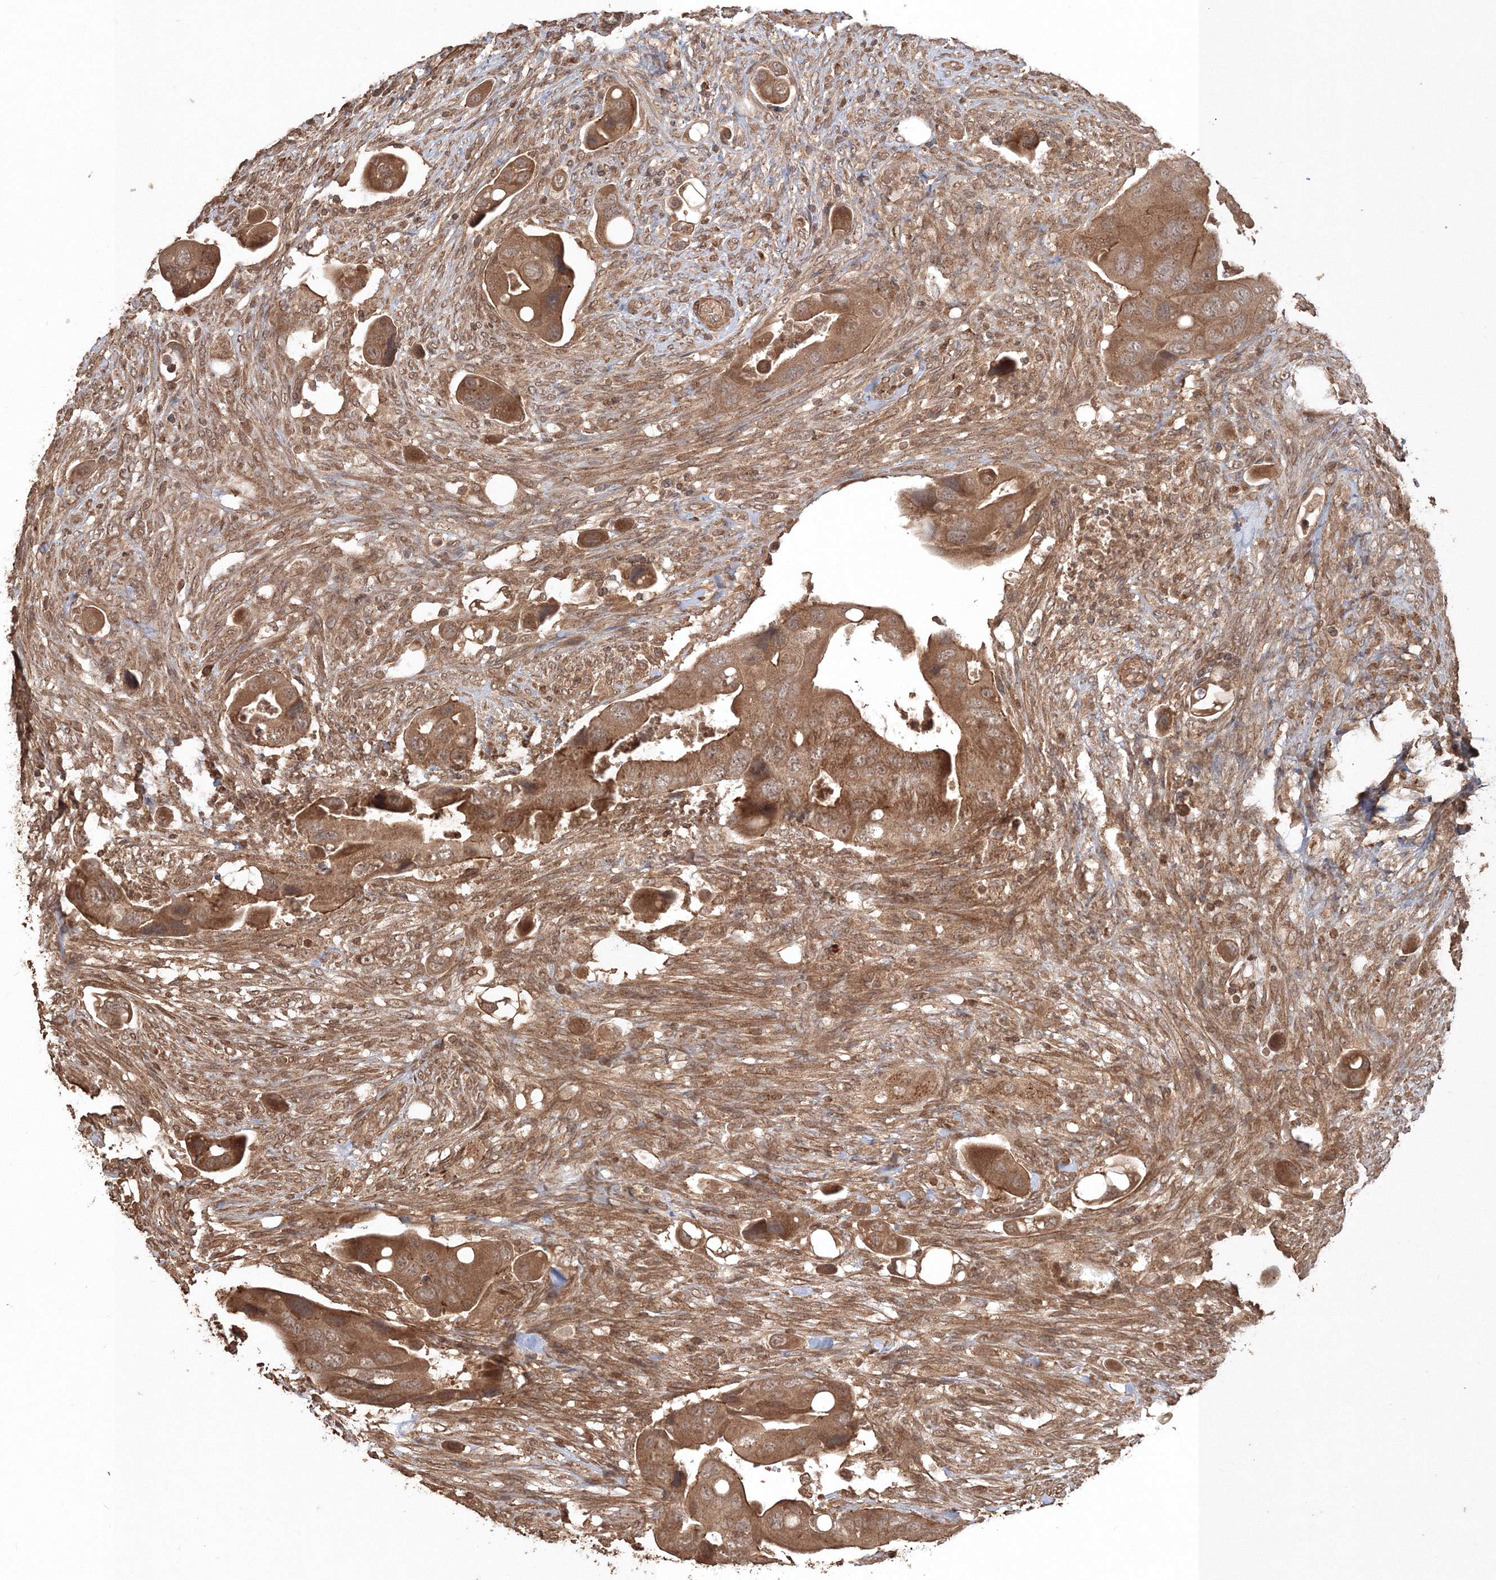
{"staining": {"intensity": "moderate", "quantity": ">75%", "location": "cytoplasmic/membranous"}, "tissue": "colorectal cancer", "cell_type": "Tumor cells", "image_type": "cancer", "snomed": [{"axis": "morphology", "description": "Adenocarcinoma, NOS"}, {"axis": "topography", "description": "Rectum"}], "caption": "Human colorectal adenocarcinoma stained for a protein (brown) displays moderate cytoplasmic/membranous positive staining in approximately >75% of tumor cells.", "gene": "CCDC122", "patient": {"sex": "female", "age": 57}}